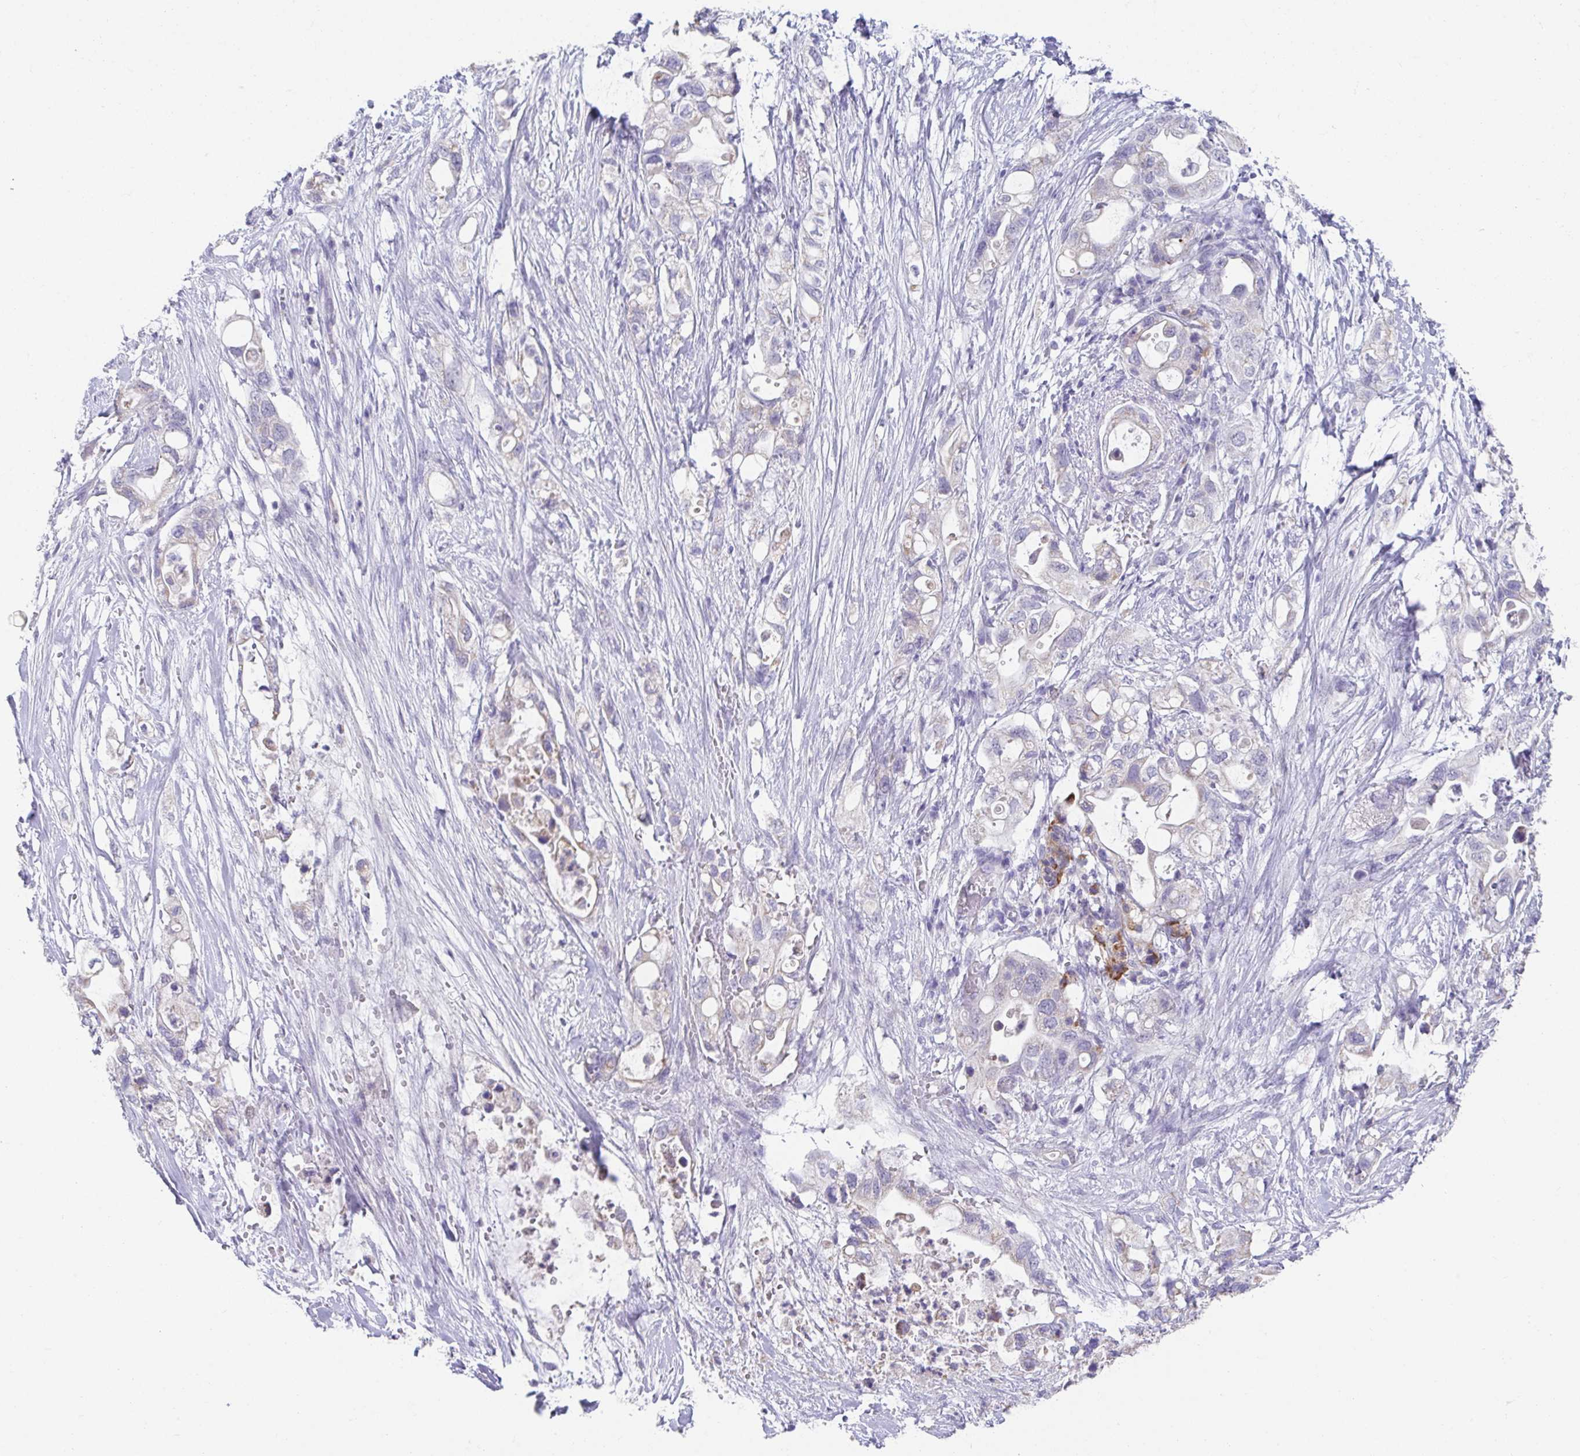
{"staining": {"intensity": "negative", "quantity": "none", "location": "none"}, "tissue": "pancreatic cancer", "cell_type": "Tumor cells", "image_type": "cancer", "snomed": [{"axis": "morphology", "description": "Adenocarcinoma, NOS"}, {"axis": "topography", "description": "Pancreas"}], "caption": "IHC image of adenocarcinoma (pancreatic) stained for a protein (brown), which displays no staining in tumor cells.", "gene": "CXCR1", "patient": {"sex": "female", "age": 72}}